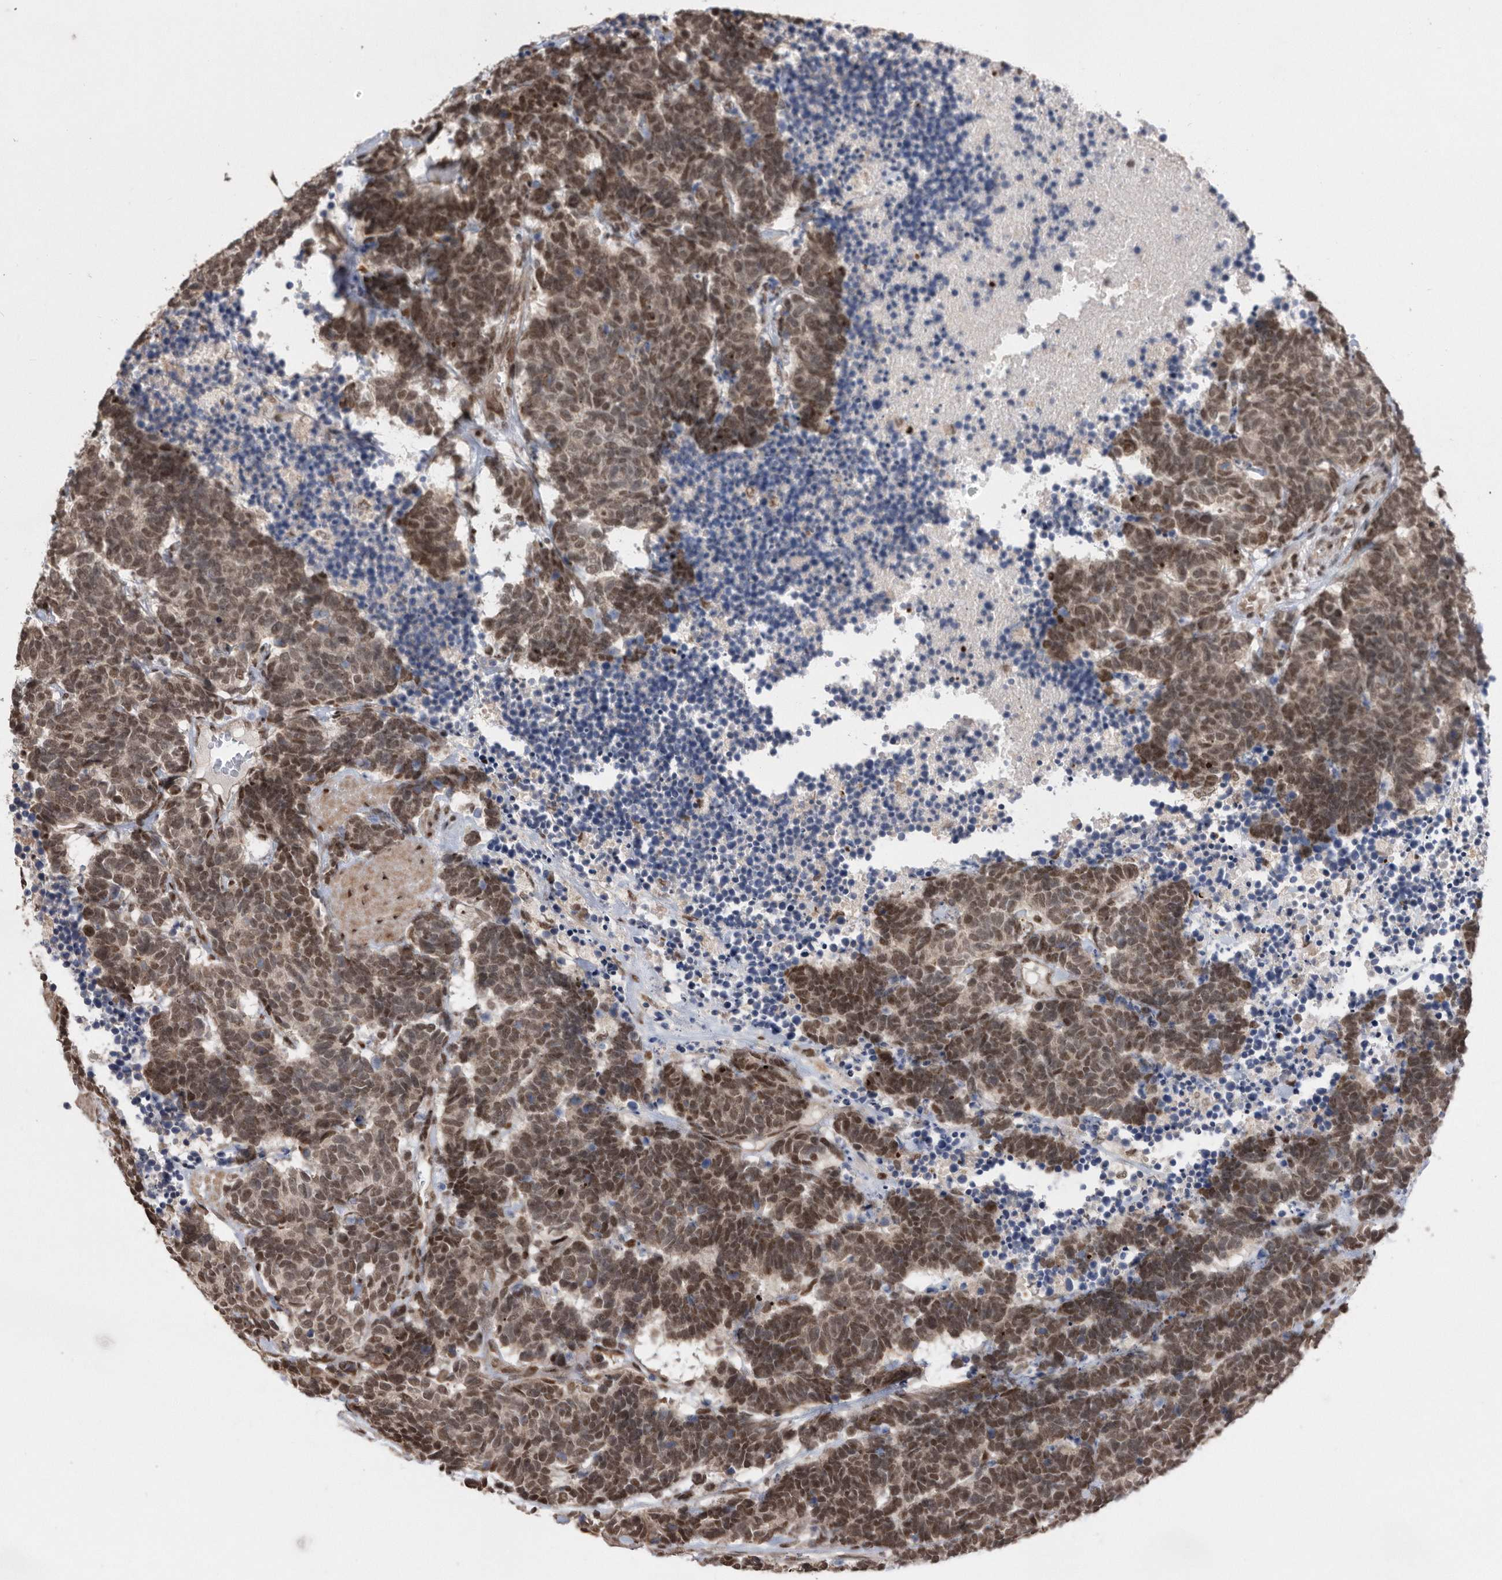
{"staining": {"intensity": "moderate", "quantity": ">75%", "location": "nuclear"}, "tissue": "carcinoid", "cell_type": "Tumor cells", "image_type": "cancer", "snomed": [{"axis": "morphology", "description": "Carcinoma, NOS"}, {"axis": "morphology", "description": "Carcinoid, malignant, NOS"}, {"axis": "topography", "description": "Urinary bladder"}], "caption": "A histopathology image of human carcinoid stained for a protein displays moderate nuclear brown staining in tumor cells.", "gene": "TDRD3", "patient": {"sex": "male", "age": 57}}